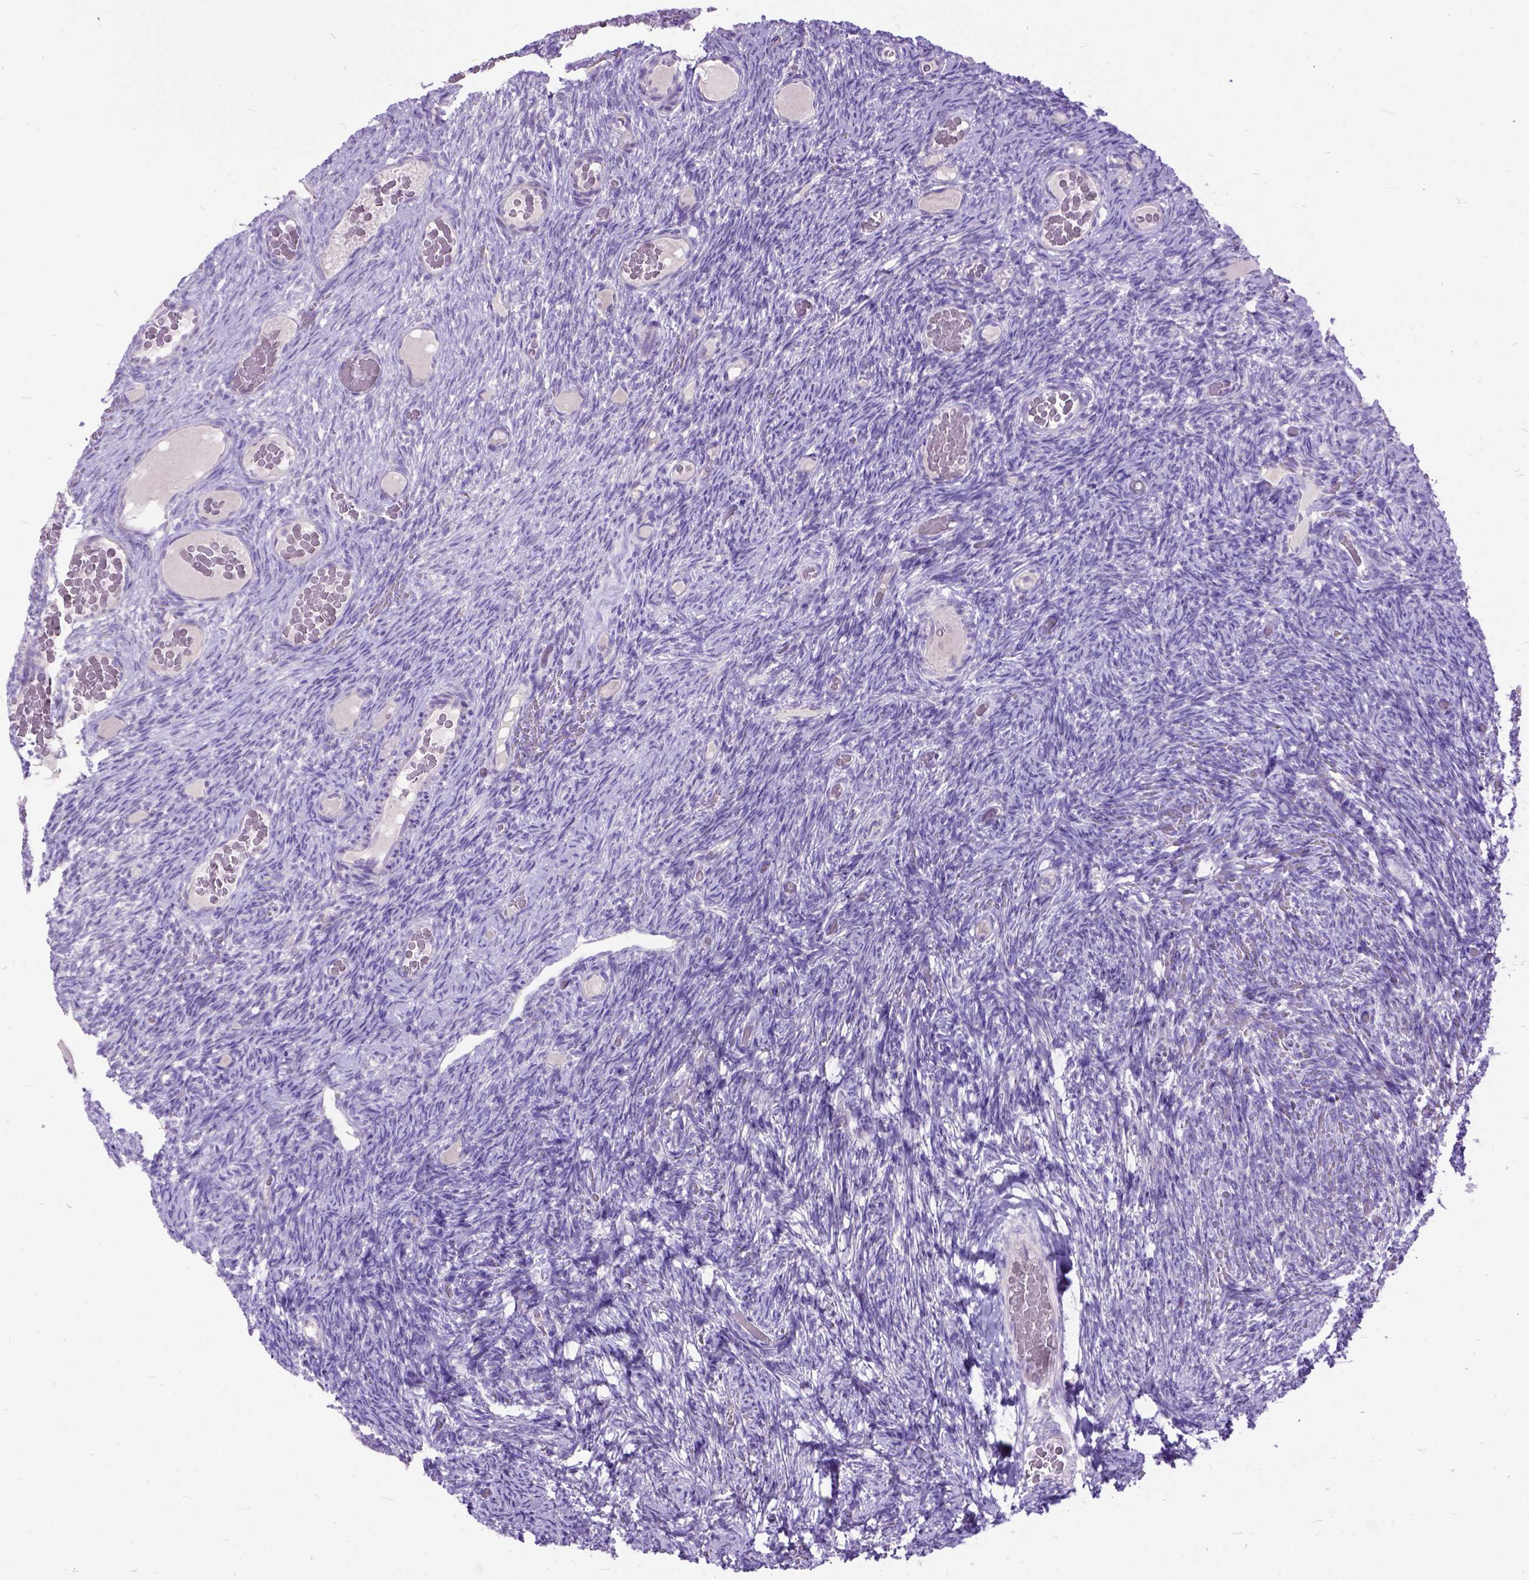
{"staining": {"intensity": "negative", "quantity": "none", "location": "none"}, "tissue": "ovary", "cell_type": "Follicle cells", "image_type": "normal", "snomed": [{"axis": "morphology", "description": "Normal tissue, NOS"}, {"axis": "topography", "description": "Ovary"}], "caption": "IHC of benign ovary displays no staining in follicle cells. (DAB (3,3'-diaminobenzidine) IHC, high magnification).", "gene": "CTAG2", "patient": {"sex": "female", "age": 34}}